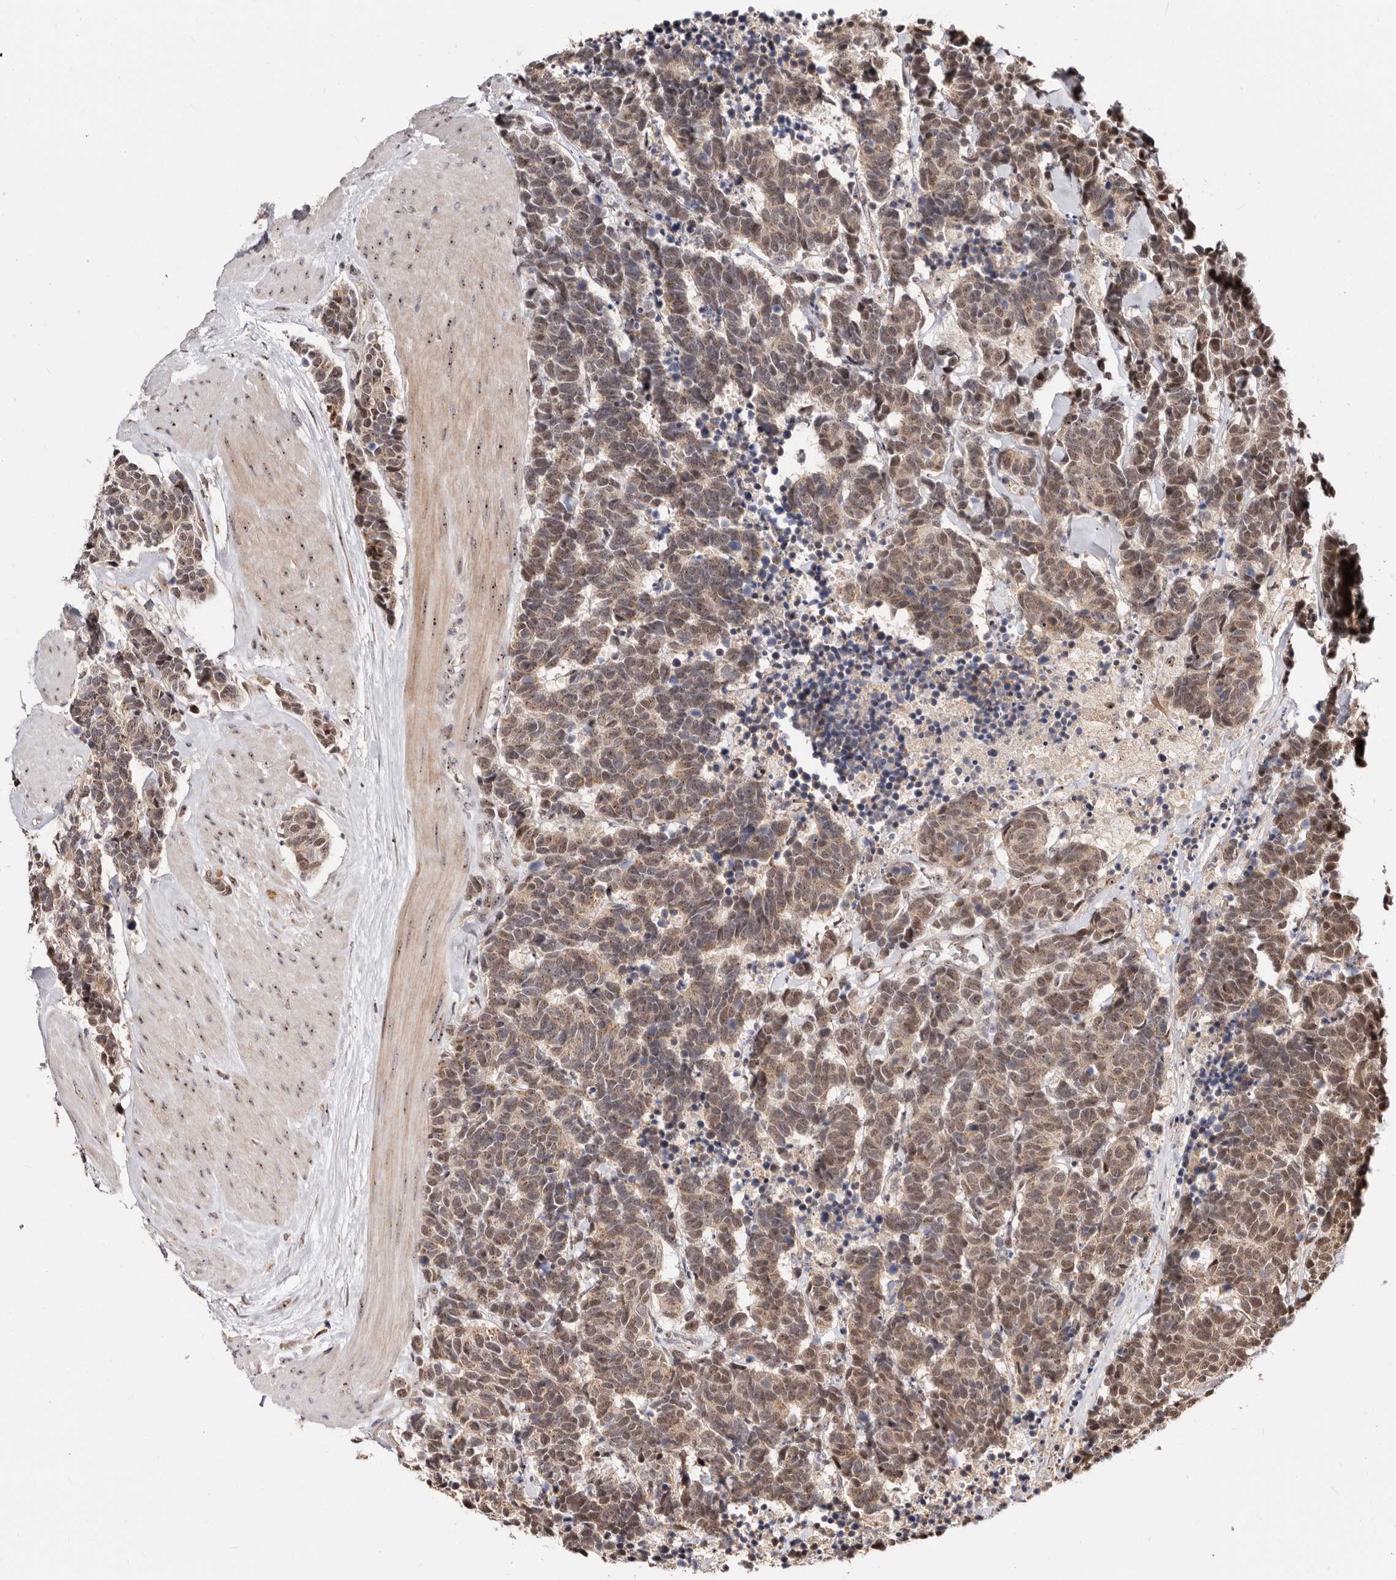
{"staining": {"intensity": "weak", "quantity": ">75%", "location": "cytoplasmic/membranous,nuclear"}, "tissue": "carcinoid", "cell_type": "Tumor cells", "image_type": "cancer", "snomed": [{"axis": "morphology", "description": "Carcinoma, NOS"}, {"axis": "morphology", "description": "Carcinoid, malignant, NOS"}, {"axis": "topography", "description": "Urinary bladder"}], "caption": "Protein expression analysis of carcinoid displays weak cytoplasmic/membranous and nuclear staining in approximately >75% of tumor cells.", "gene": "APOL6", "patient": {"sex": "male", "age": 57}}